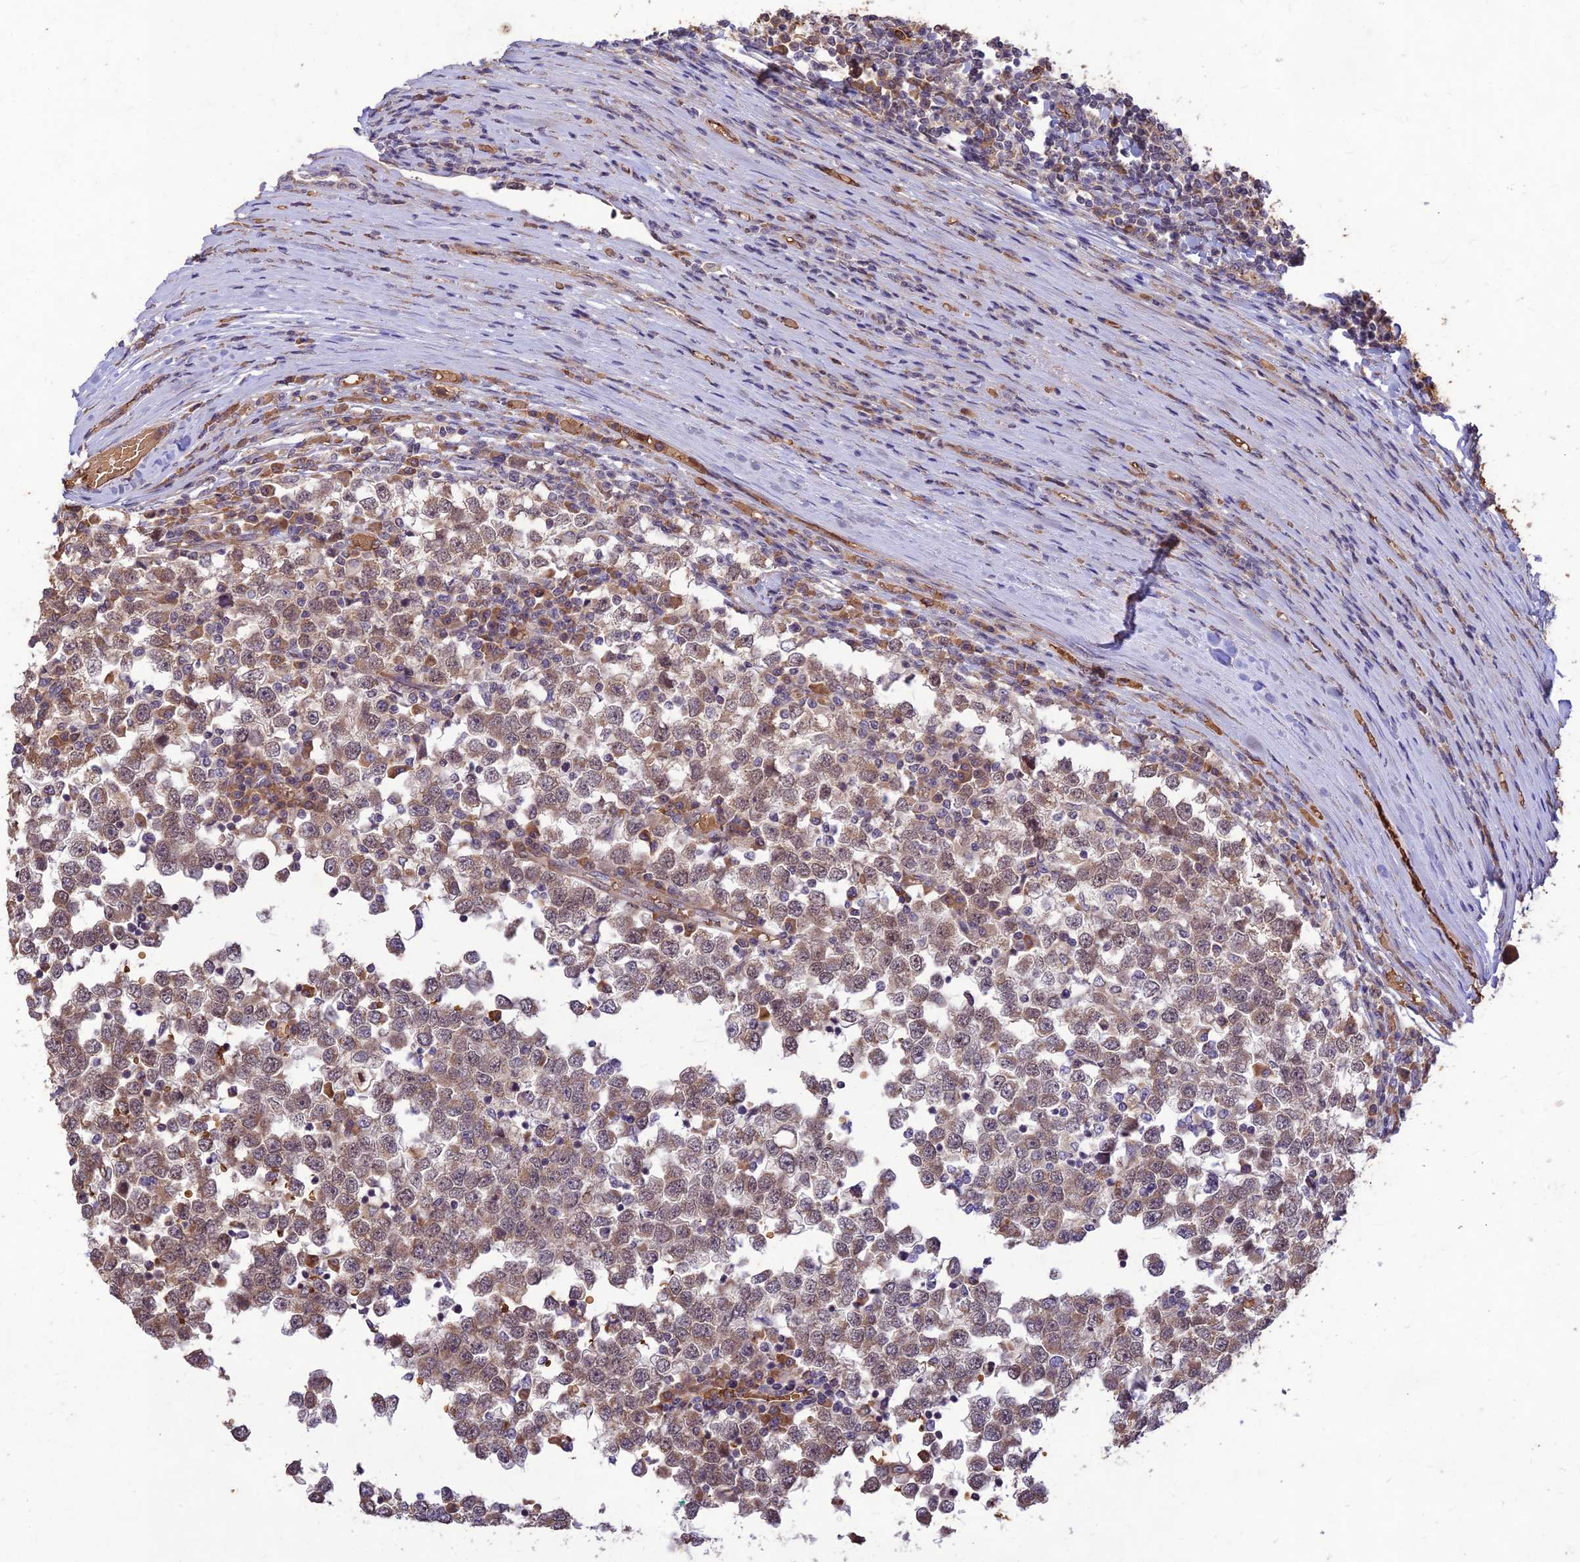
{"staining": {"intensity": "weak", "quantity": ">75%", "location": "cytoplasmic/membranous"}, "tissue": "testis cancer", "cell_type": "Tumor cells", "image_type": "cancer", "snomed": [{"axis": "morphology", "description": "Seminoma, NOS"}, {"axis": "topography", "description": "Testis"}], "caption": "Tumor cells demonstrate low levels of weak cytoplasmic/membranous staining in approximately >75% of cells in testis seminoma.", "gene": "PPP1R11", "patient": {"sex": "male", "age": 65}}